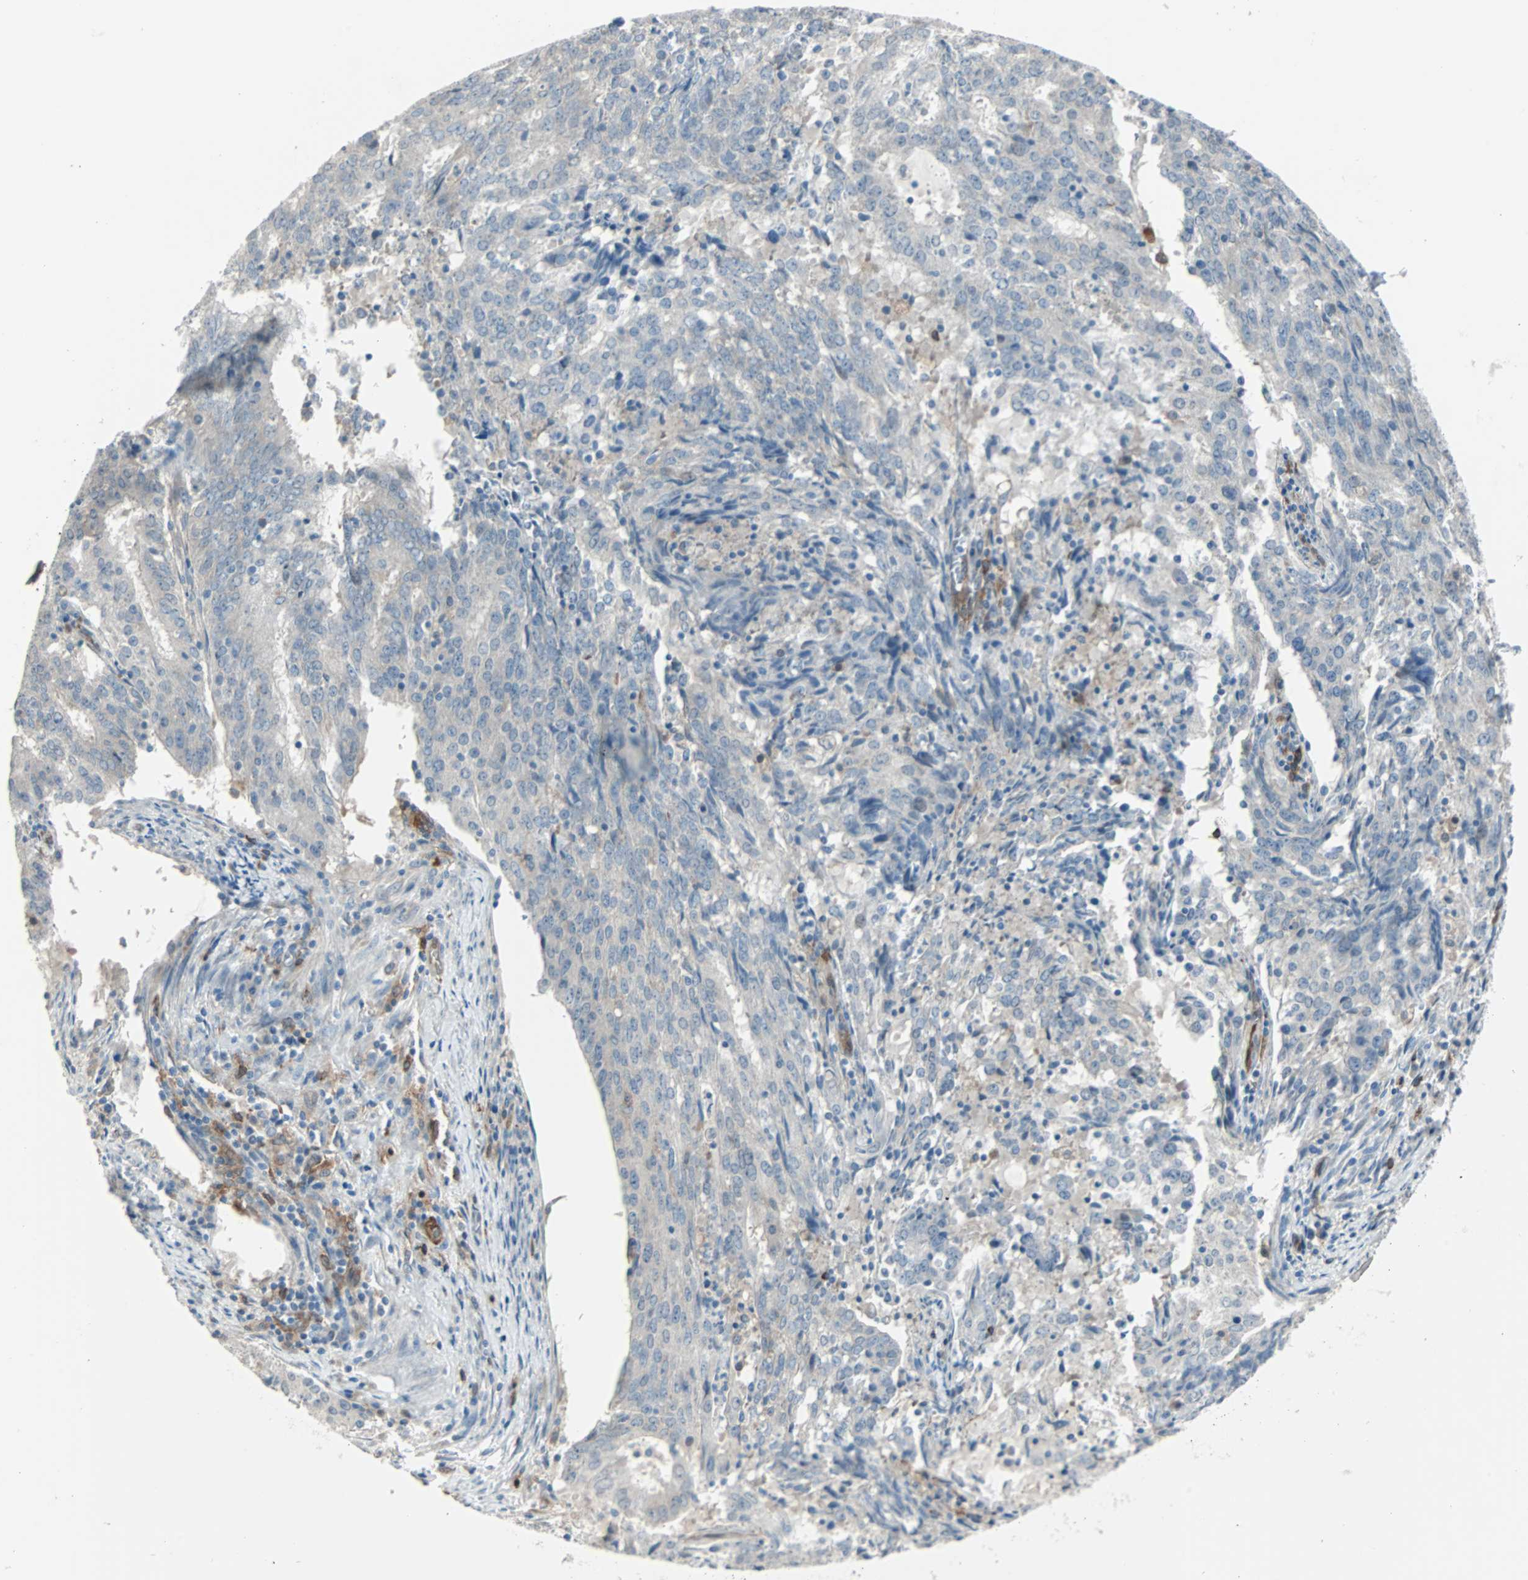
{"staining": {"intensity": "weak", "quantity": "25%-75%", "location": "cytoplasmic/membranous"}, "tissue": "cervical cancer", "cell_type": "Tumor cells", "image_type": "cancer", "snomed": [{"axis": "morphology", "description": "Adenocarcinoma, NOS"}, {"axis": "topography", "description": "Cervix"}], "caption": "This image shows immunohistochemistry staining of human cervical adenocarcinoma, with low weak cytoplasmic/membranous expression in approximately 25%-75% of tumor cells.", "gene": "SWAP70", "patient": {"sex": "female", "age": 44}}